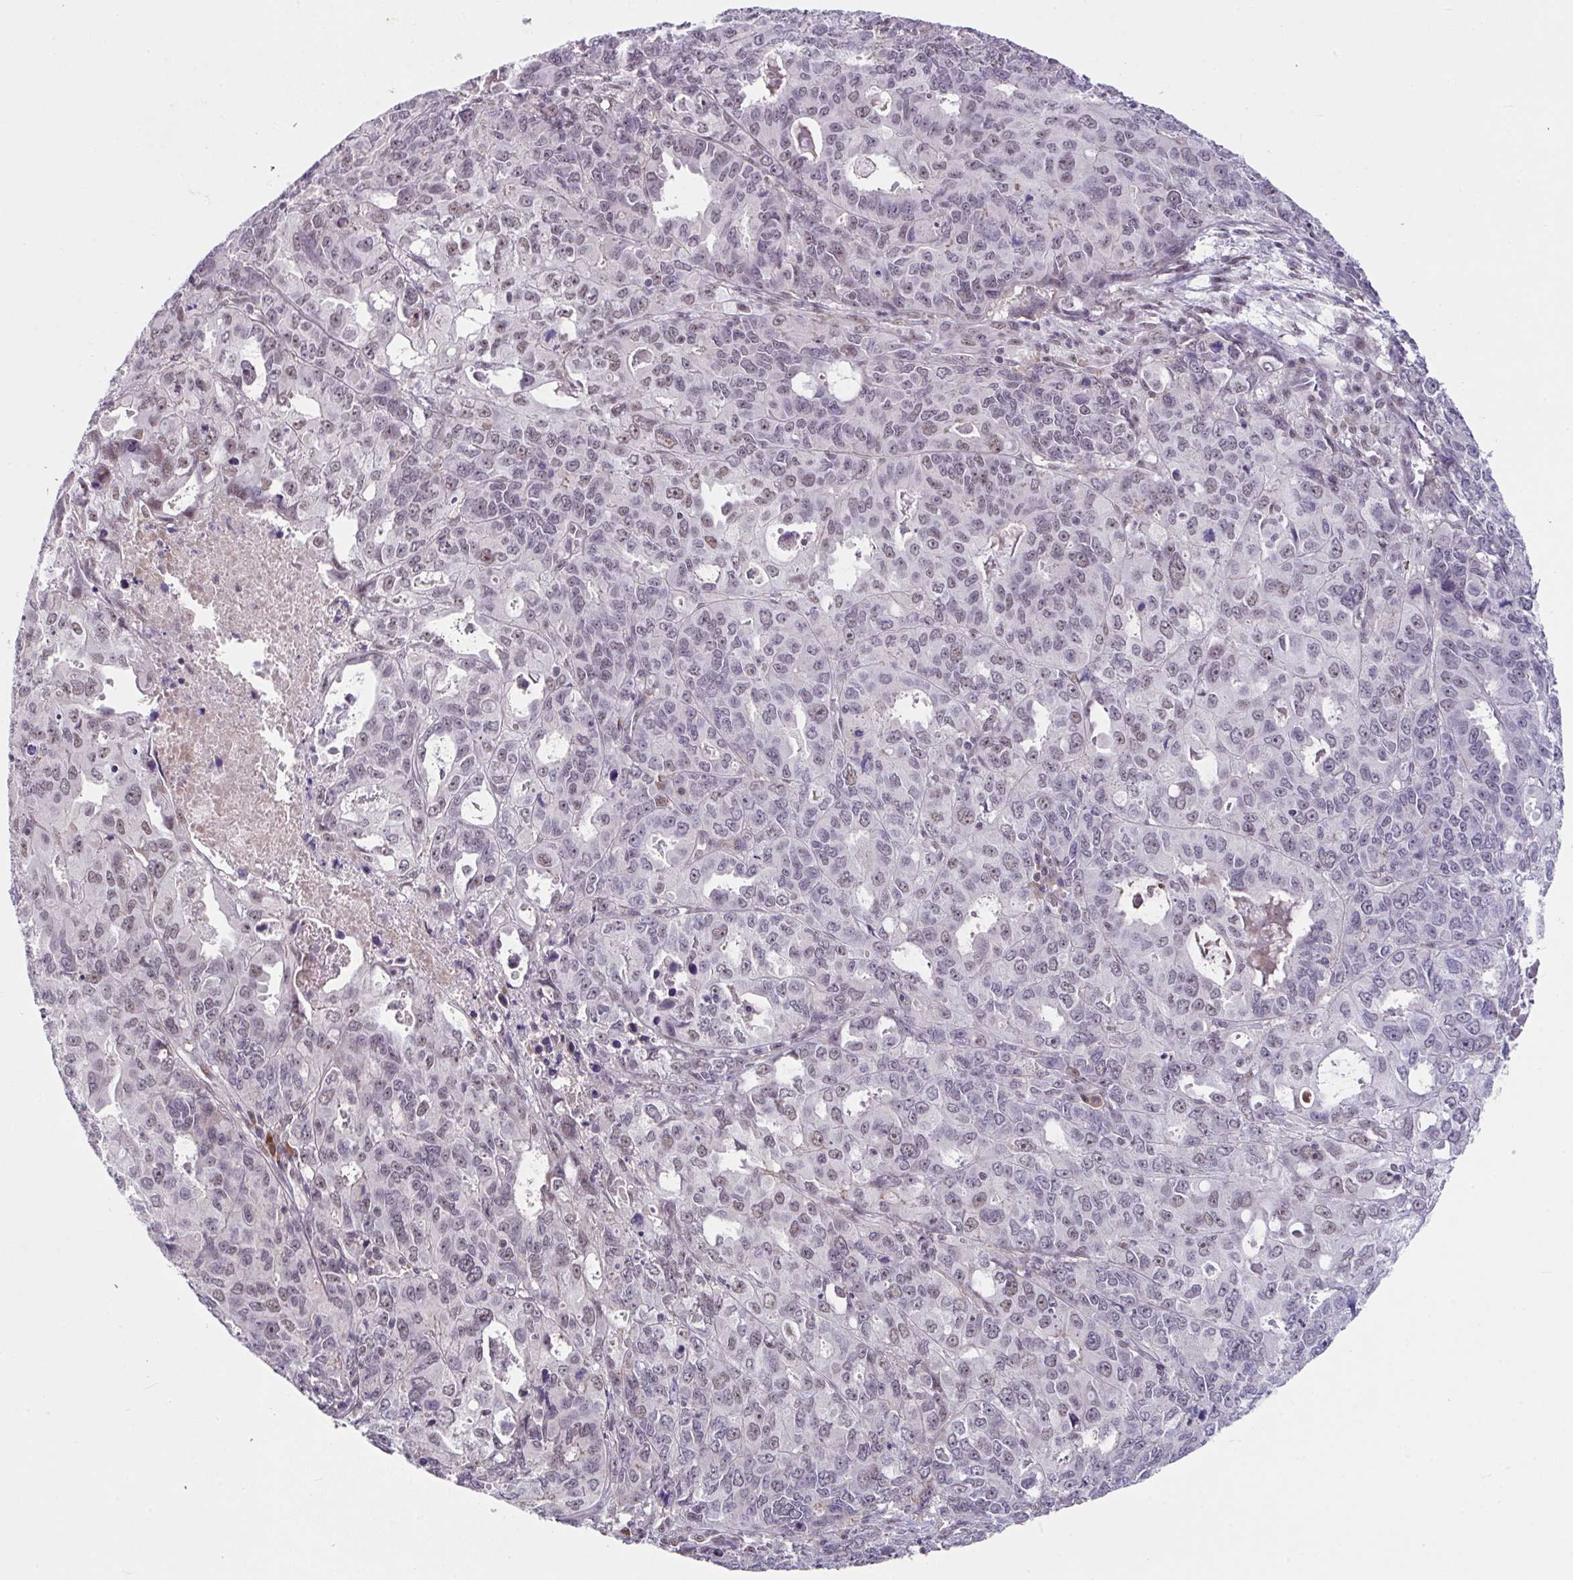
{"staining": {"intensity": "weak", "quantity": "25%-75%", "location": "nuclear"}, "tissue": "endometrial cancer", "cell_type": "Tumor cells", "image_type": "cancer", "snomed": [{"axis": "morphology", "description": "Adenocarcinoma, NOS"}, {"axis": "topography", "description": "Uterus"}], "caption": "Endometrial cancer (adenocarcinoma) stained with DAB immunohistochemistry (IHC) reveals low levels of weak nuclear expression in about 25%-75% of tumor cells.", "gene": "RBBP6", "patient": {"sex": "female", "age": 79}}